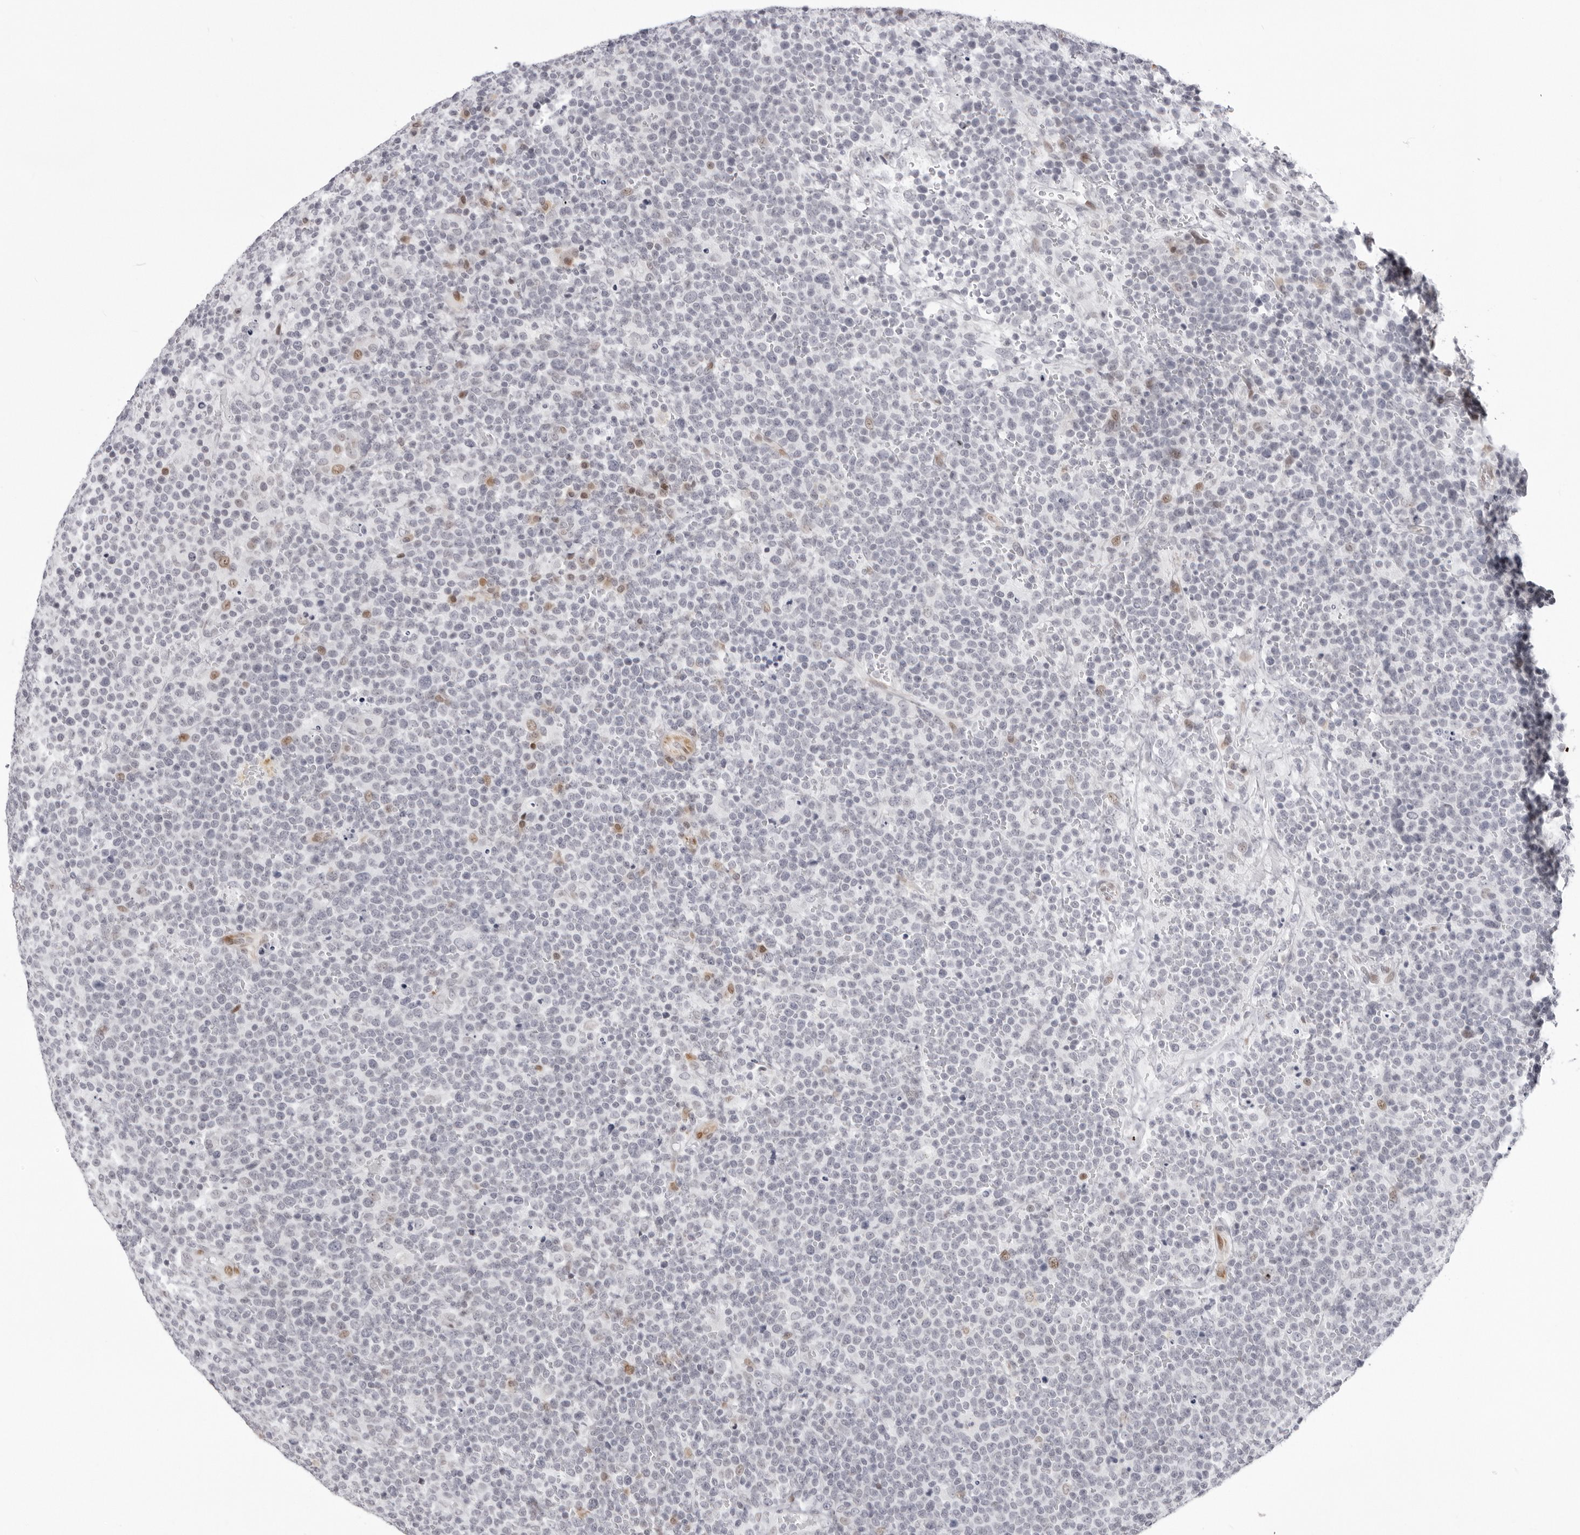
{"staining": {"intensity": "negative", "quantity": "none", "location": "none"}, "tissue": "lymphoma", "cell_type": "Tumor cells", "image_type": "cancer", "snomed": [{"axis": "morphology", "description": "Malignant lymphoma, non-Hodgkin's type, High grade"}, {"axis": "topography", "description": "Lymph node"}], "caption": "Immunohistochemistry micrograph of lymphoma stained for a protein (brown), which reveals no staining in tumor cells.", "gene": "NTPCR", "patient": {"sex": "male", "age": 61}}